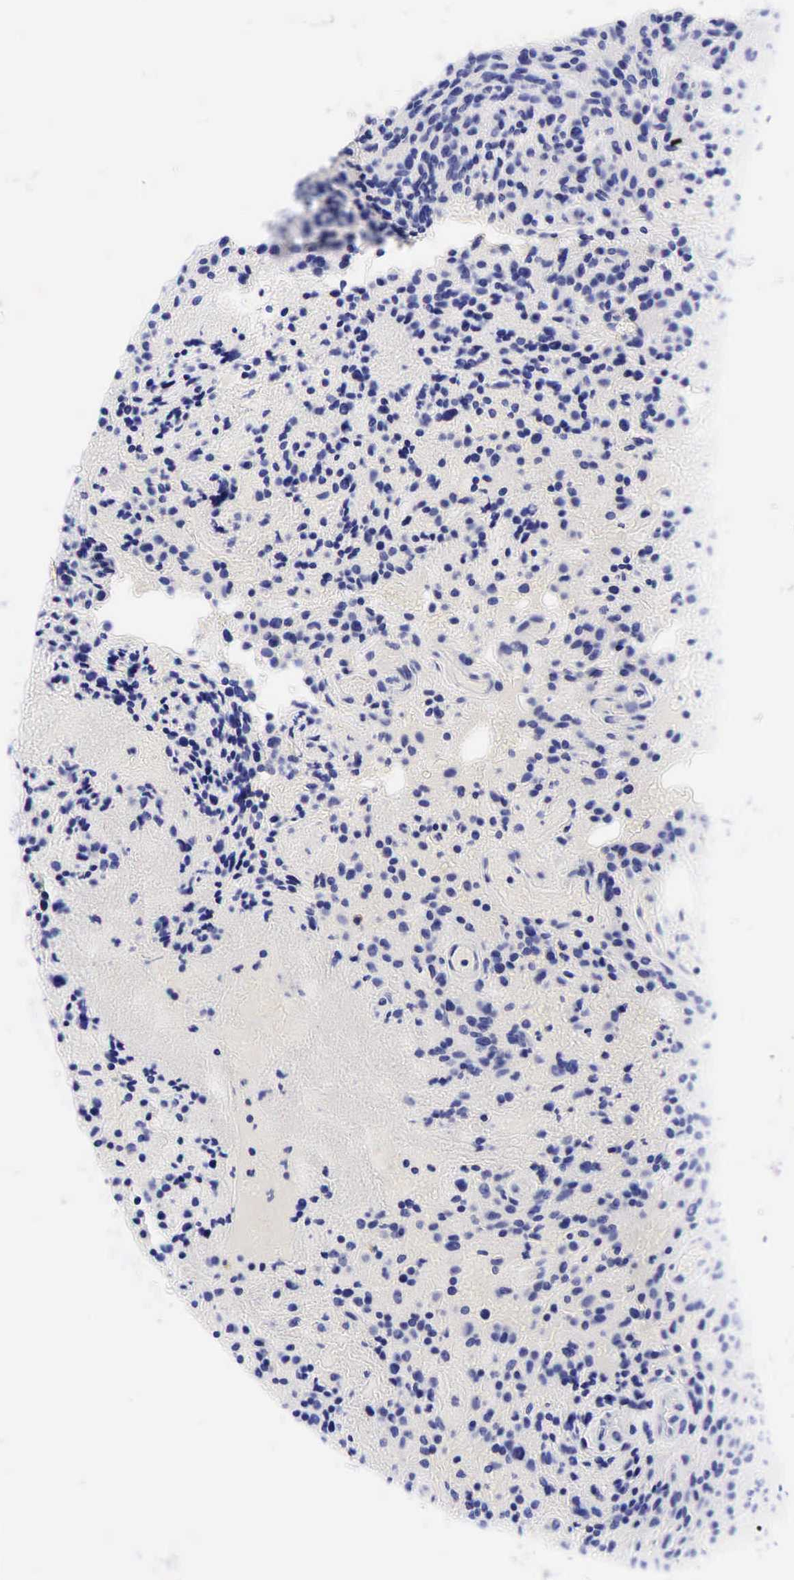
{"staining": {"intensity": "negative", "quantity": "none", "location": "none"}, "tissue": "glioma", "cell_type": "Tumor cells", "image_type": "cancer", "snomed": [{"axis": "morphology", "description": "Glioma, malignant, High grade"}, {"axis": "topography", "description": "Brain"}], "caption": "The immunohistochemistry image has no significant expression in tumor cells of glioma tissue.", "gene": "TNFRSF8", "patient": {"sex": "female", "age": 13}}